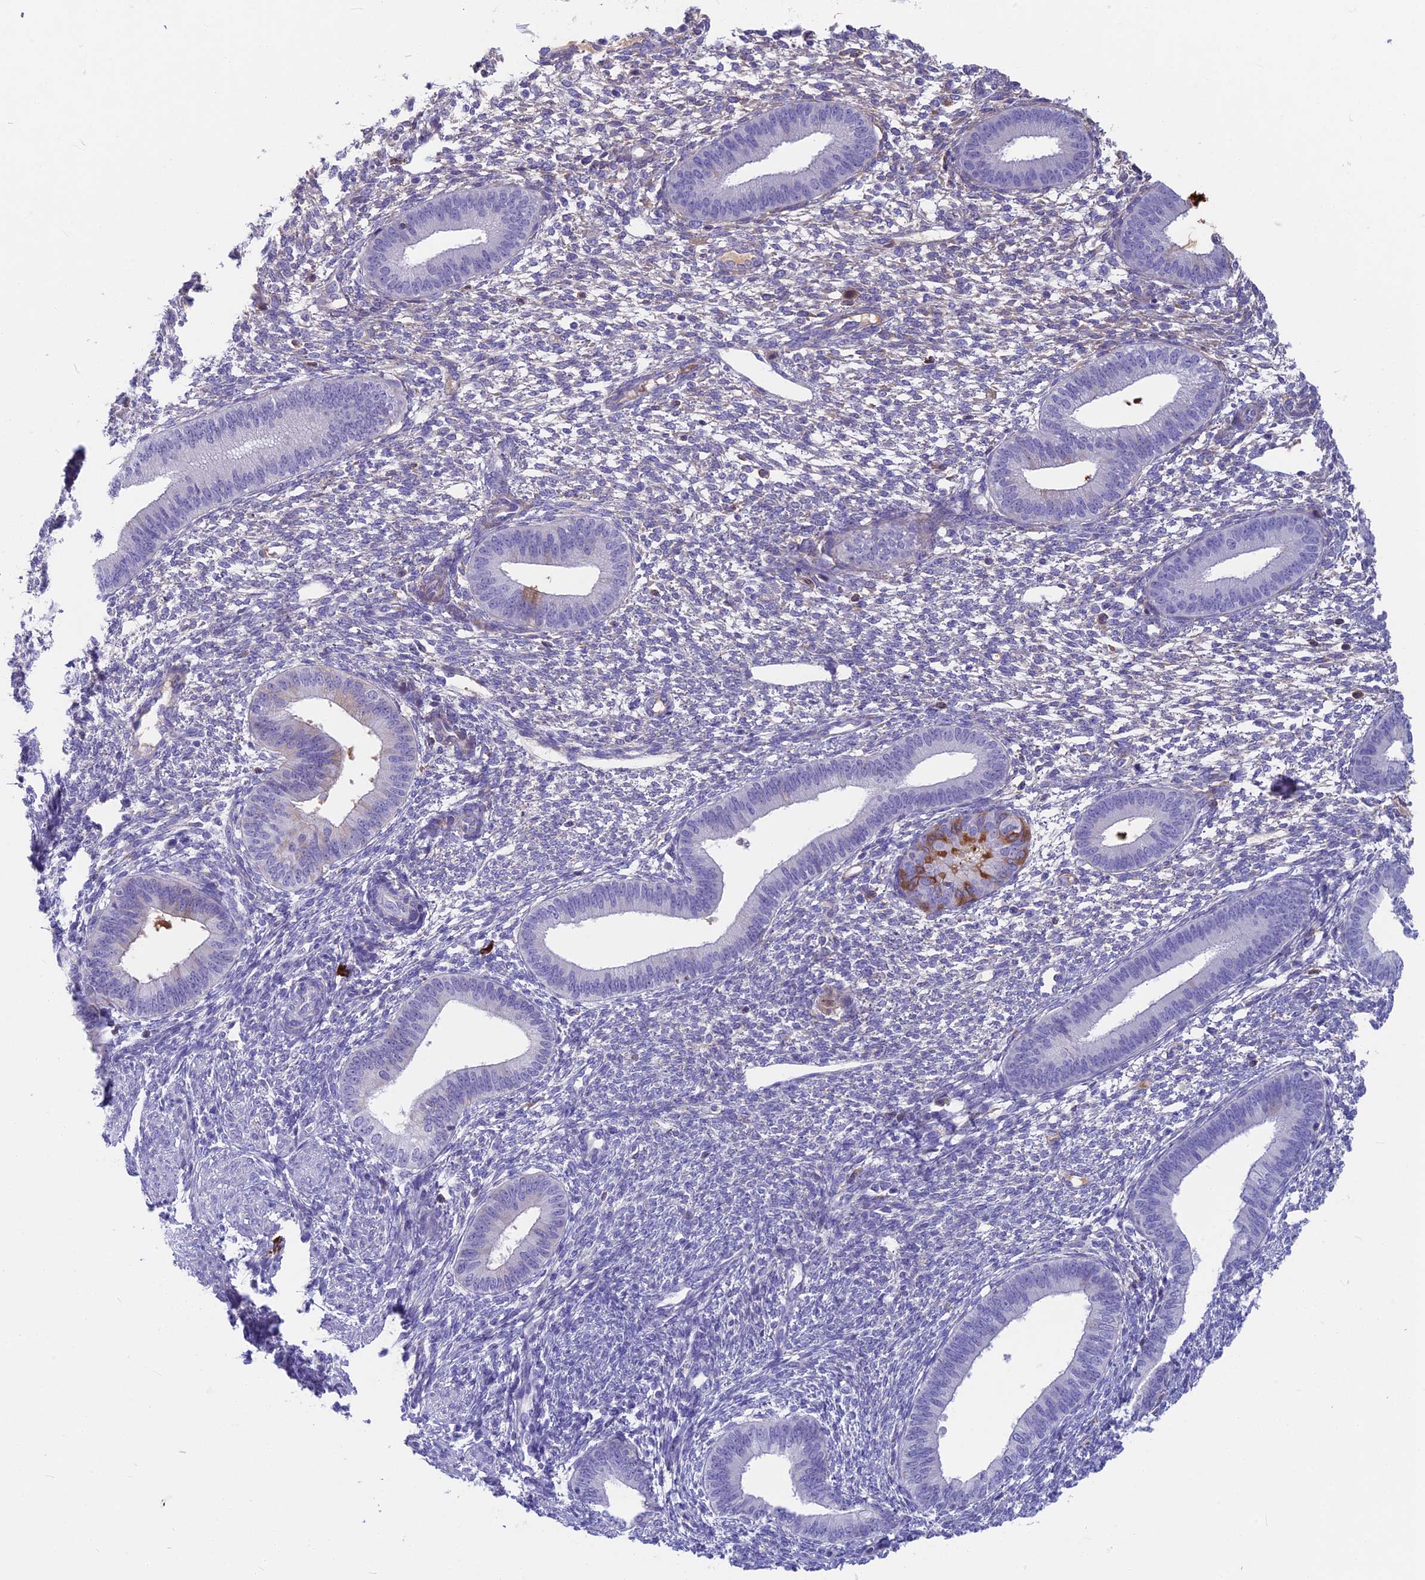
{"staining": {"intensity": "negative", "quantity": "none", "location": "none"}, "tissue": "endometrium", "cell_type": "Cells in endometrial stroma", "image_type": "normal", "snomed": [{"axis": "morphology", "description": "Normal tissue, NOS"}, {"axis": "topography", "description": "Endometrium"}], "caption": "Protein analysis of benign endometrium demonstrates no significant positivity in cells in endometrial stroma. (DAB immunohistochemistry with hematoxylin counter stain).", "gene": "SNAP91", "patient": {"sex": "female", "age": 46}}